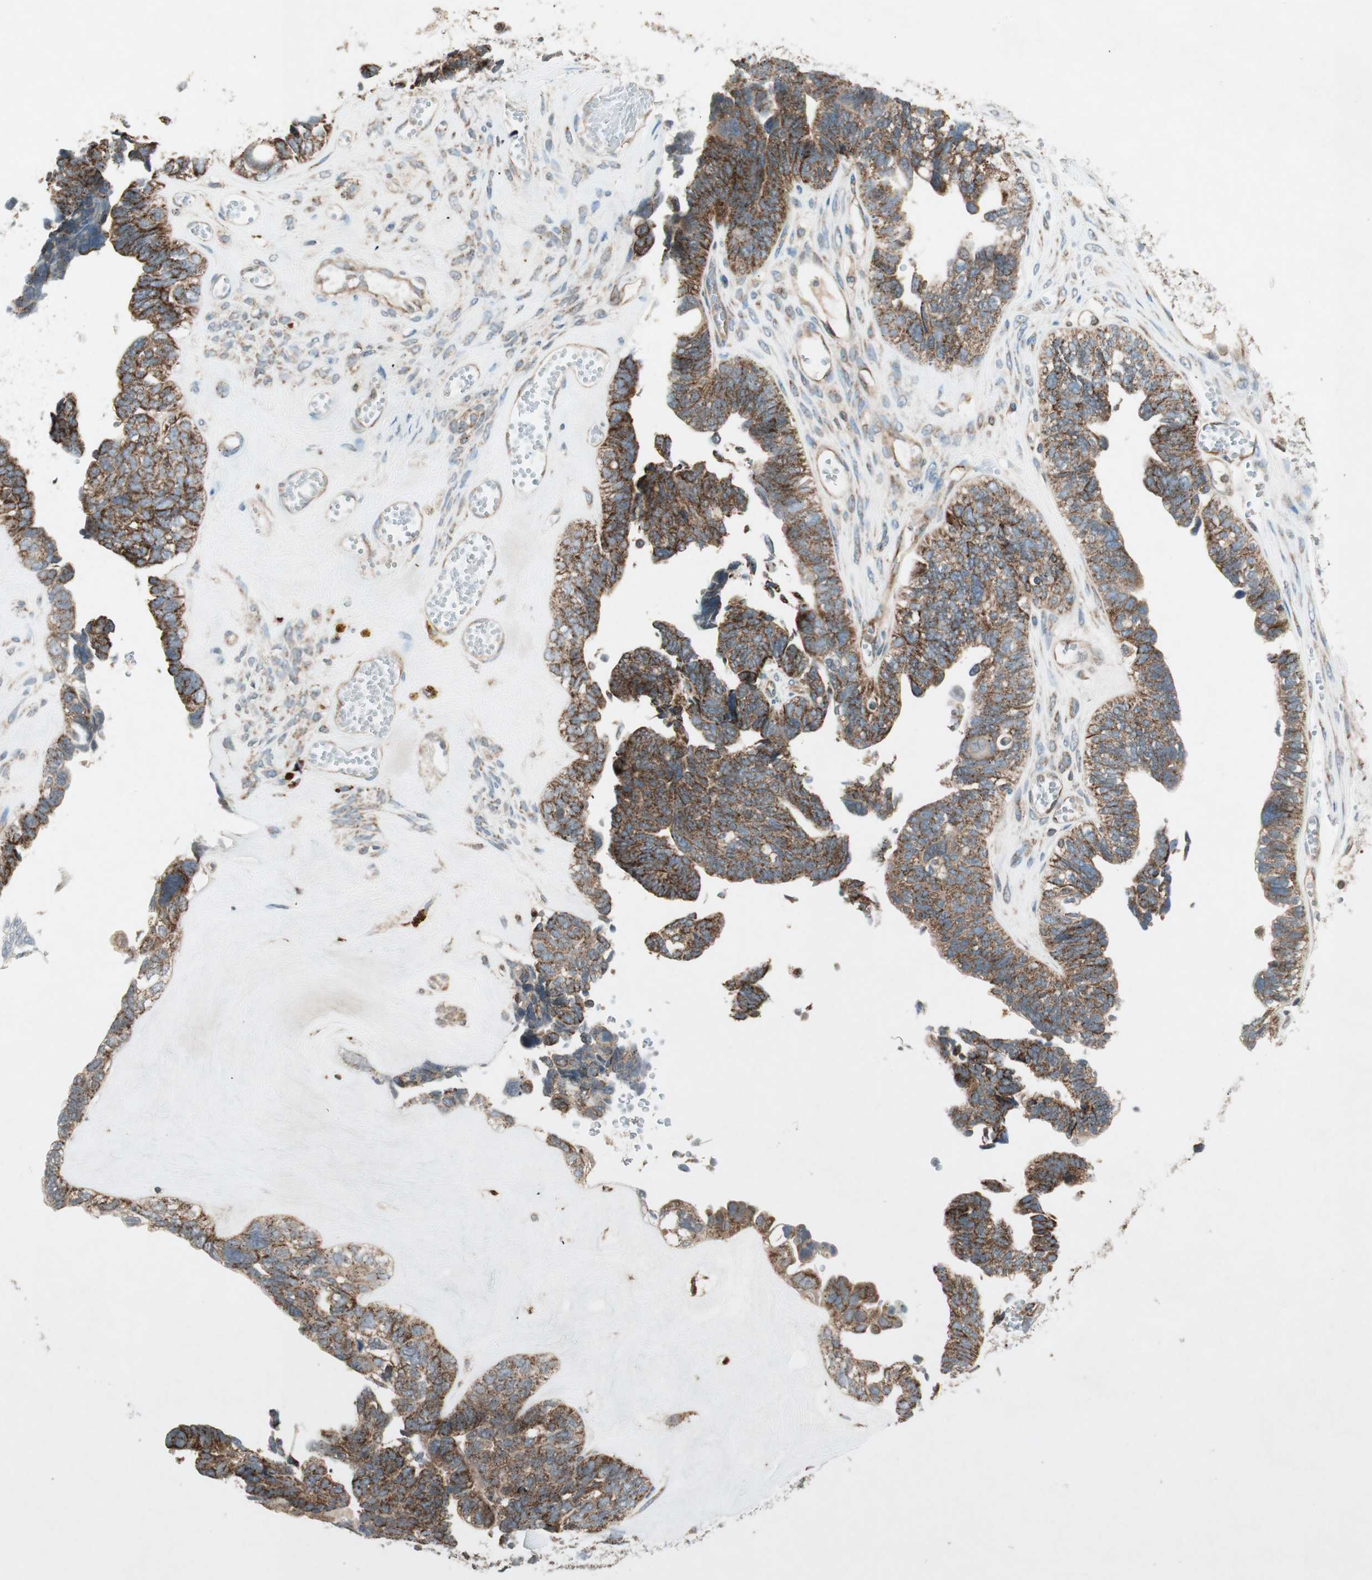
{"staining": {"intensity": "strong", "quantity": ">75%", "location": "cytoplasmic/membranous"}, "tissue": "ovarian cancer", "cell_type": "Tumor cells", "image_type": "cancer", "snomed": [{"axis": "morphology", "description": "Cystadenocarcinoma, serous, NOS"}, {"axis": "topography", "description": "Ovary"}], "caption": "Human serous cystadenocarcinoma (ovarian) stained for a protein (brown) reveals strong cytoplasmic/membranous positive positivity in approximately >75% of tumor cells.", "gene": "CHADL", "patient": {"sex": "female", "age": 79}}